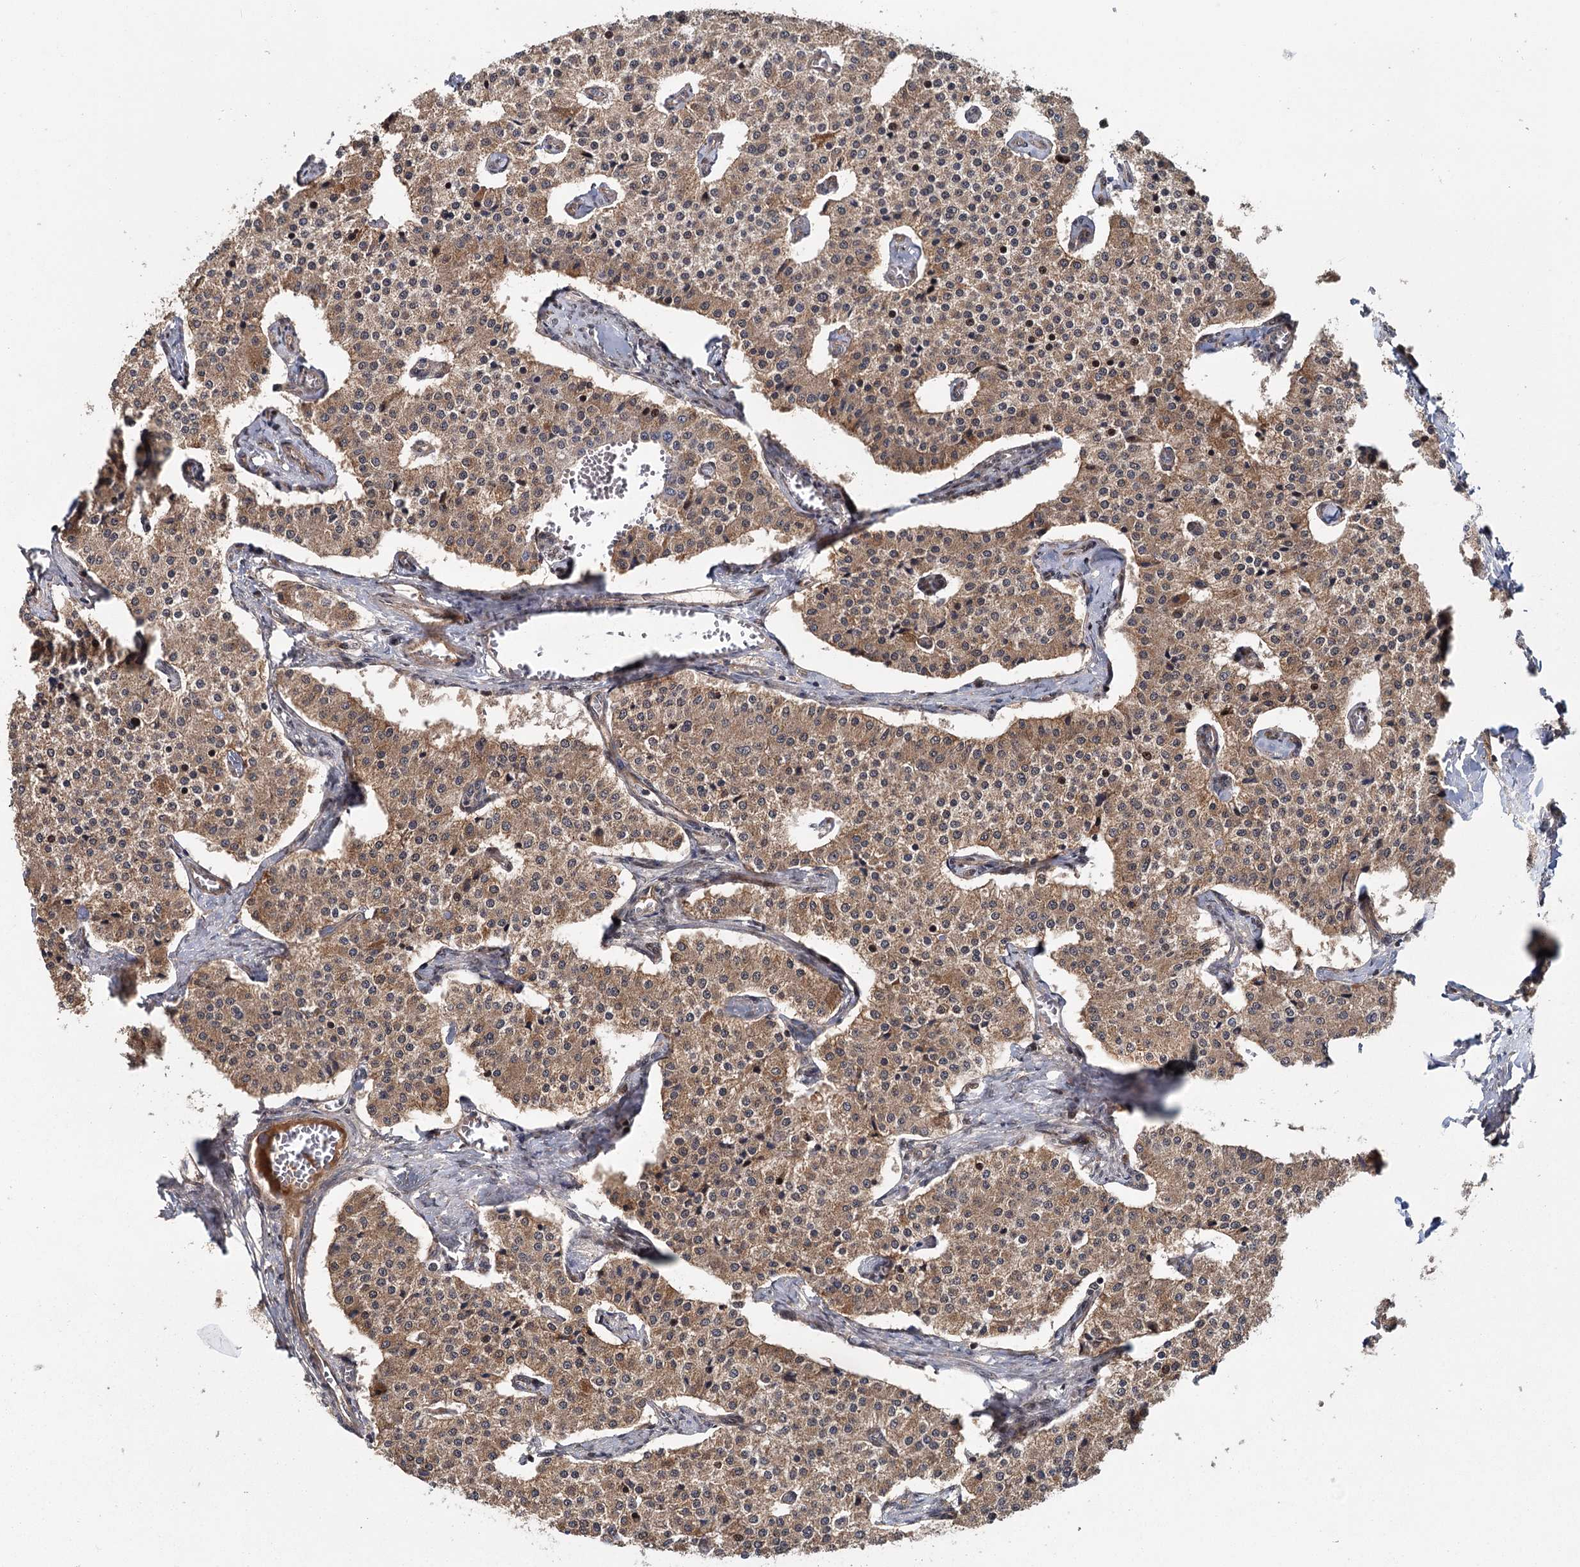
{"staining": {"intensity": "moderate", "quantity": ">75%", "location": "cytoplasmic/membranous"}, "tissue": "carcinoid", "cell_type": "Tumor cells", "image_type": "cancer", "snomed": [{"axis": "morphology", "description": "Carcinoid, malignant, NOS"}, {"axis": "topography", "description": "Colon"}], "caption": "Immunohistochemical staining of human malignant carcinoid demonstrates medium levels of moderate cytoplasmic/membranous positivity in approximately >75% of tumor cells.", "gene": "MYG1", "patient": {"sex": "female", "age": 52}}